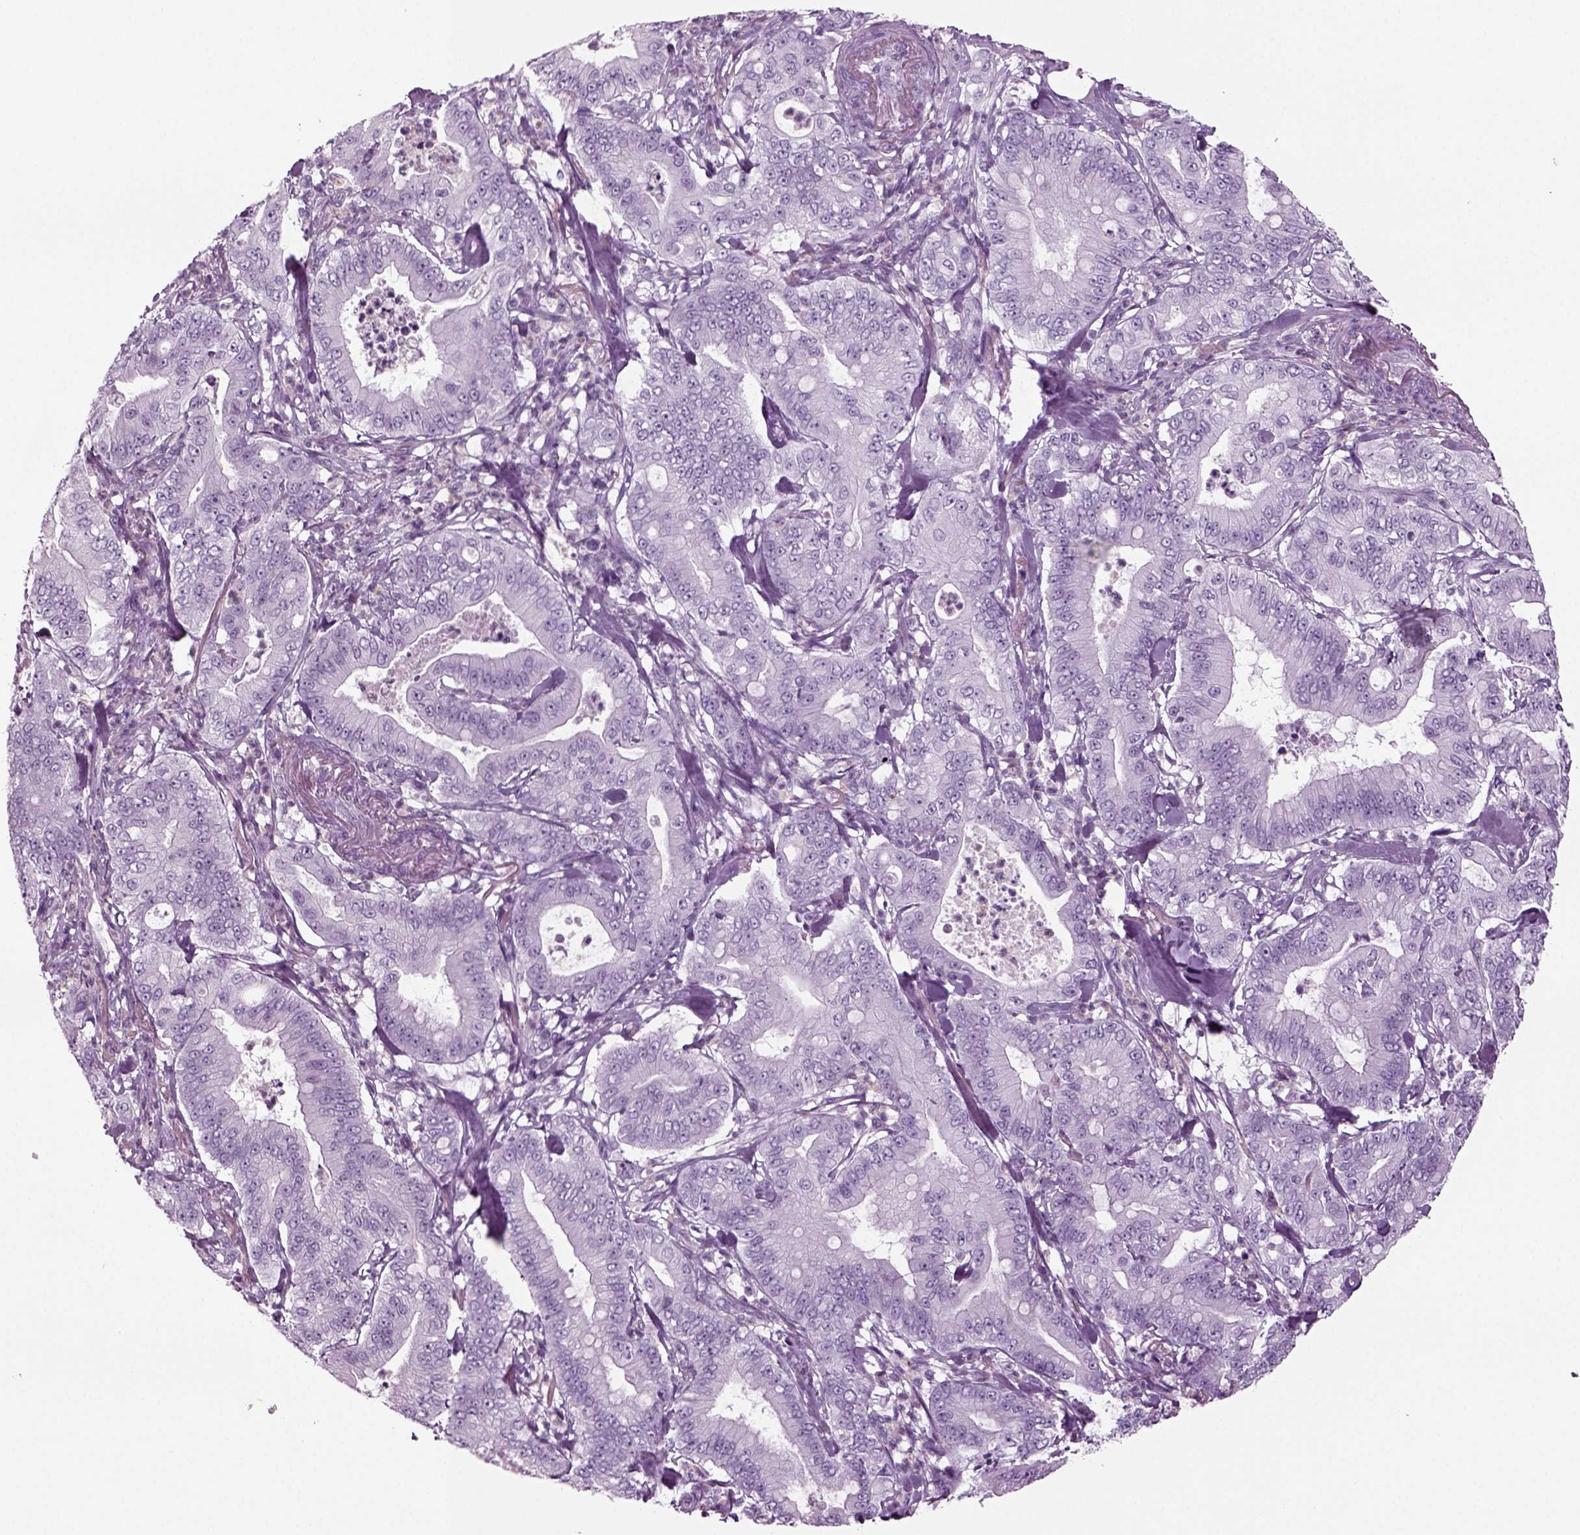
{"staining": {"intensity": "negative", "quantity": "none", "location": "none"}, "tissue": "pancreatic cancer", "cell_type": "Tumor cells", "image_type": "cancer", "snomed": [{"axis": "morphology", "description": "Adenocarcinoma, NOS"}, {"axis": "topography", "description": "Pancreas"}], "caption": "High magnification brightfield microscopy of pancreatic adenocarcinoma stained with DAB (brown) and counterstained with hematoxylin (blue): tumor cells show no significant staining.", "gene": "CRABP1", "patient": {"sex": "male", "age": 71}}